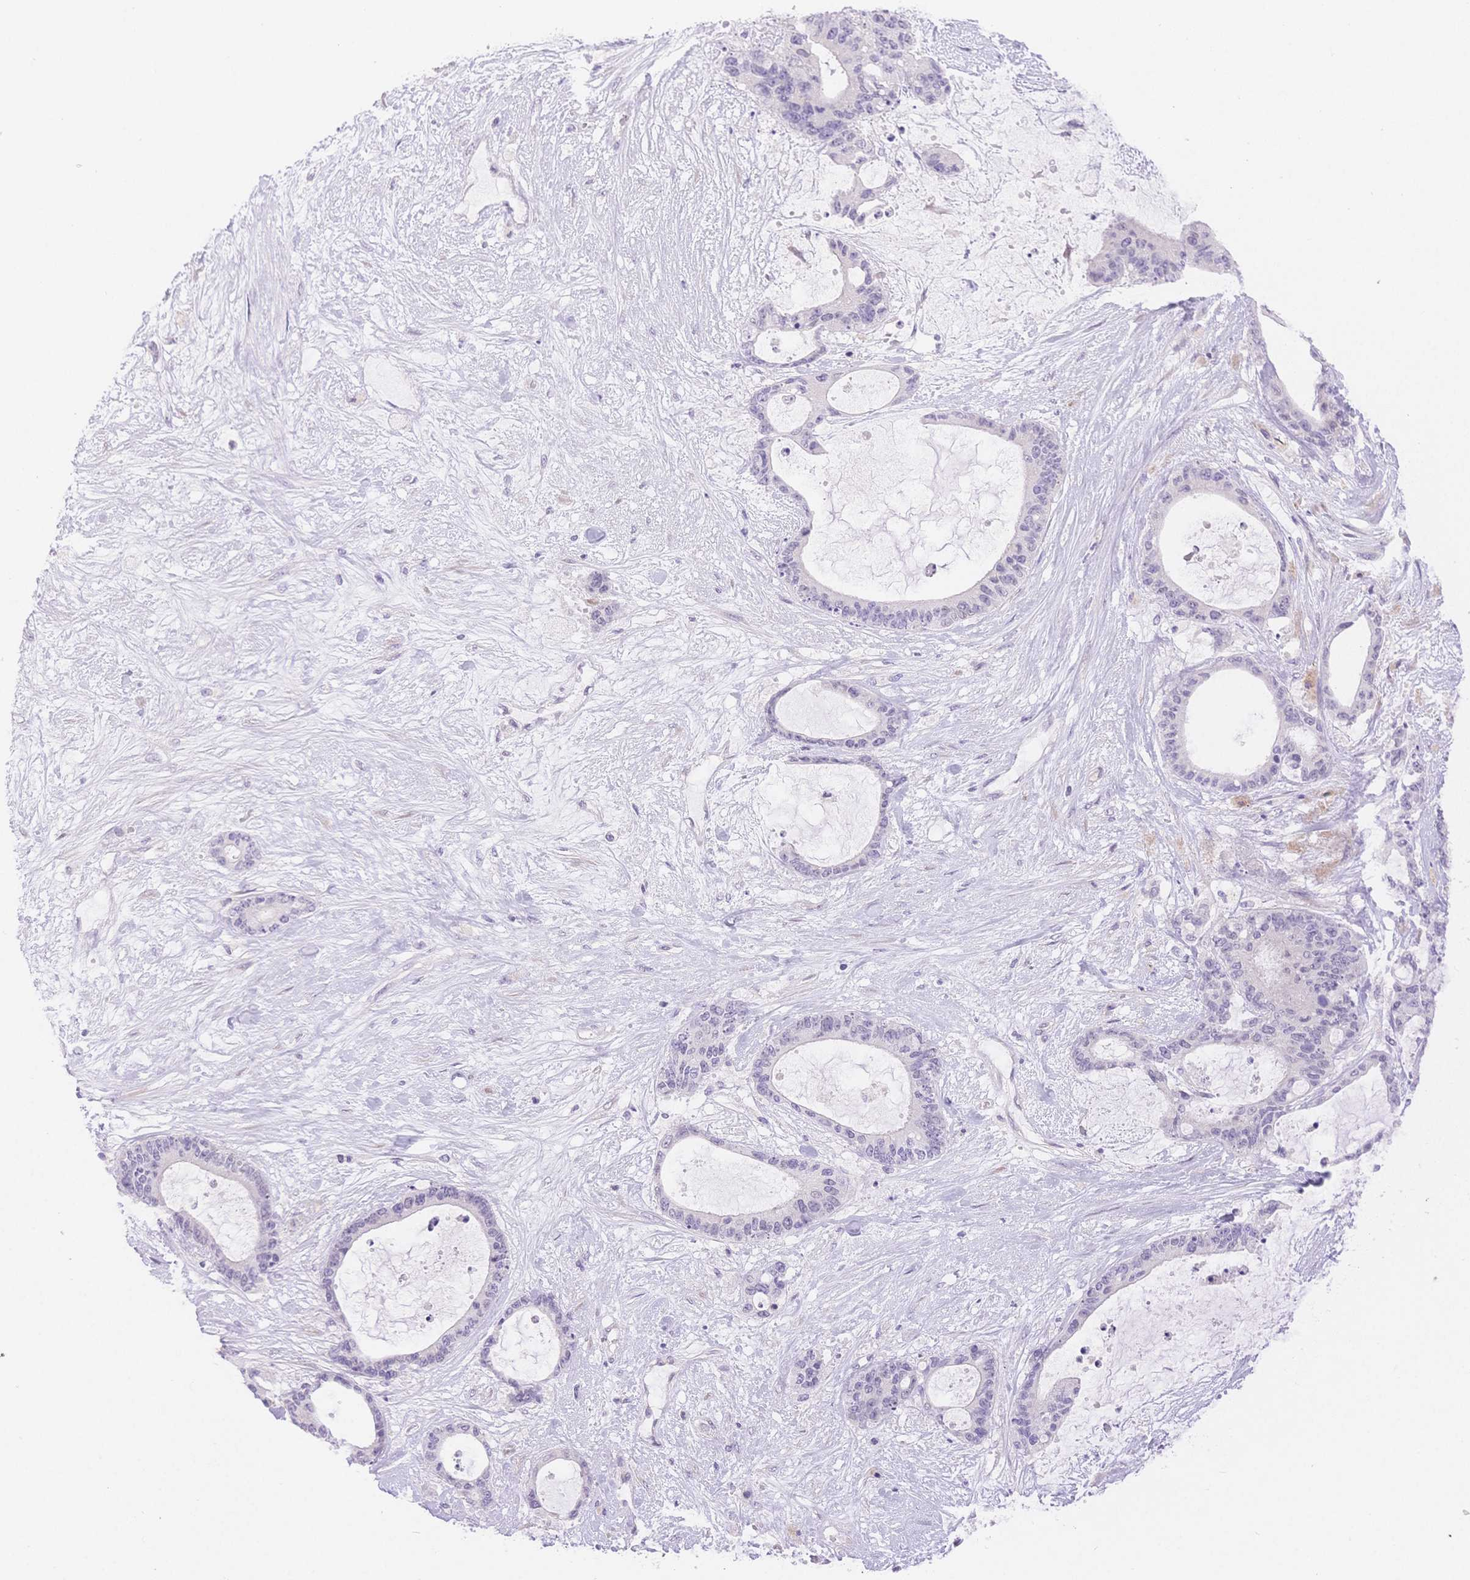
{"staining": {"intensity": "negative", "quantity": "none", "location": "none"}, "tissue": "liver cancer", "cell_type": "Tumor cells", "image_type": "cancer", "snomed": [{"axis": "morphology", "description": "Normal tissue, NOS"}, {"axis": "morphology", "description": "Cholangiocarcinoma"}, {"axis": "topography", "description": "Liver"}, {"axis": "topography", "description": "Peripheral nerve tissue"}], "caption": "This is a photomicrograph of immunohistochemistry staining of liver cancer, which shows no positivity in tumor cells.", "gene": "MYOM1", "patient": {"sex": "female", "age": 73}}